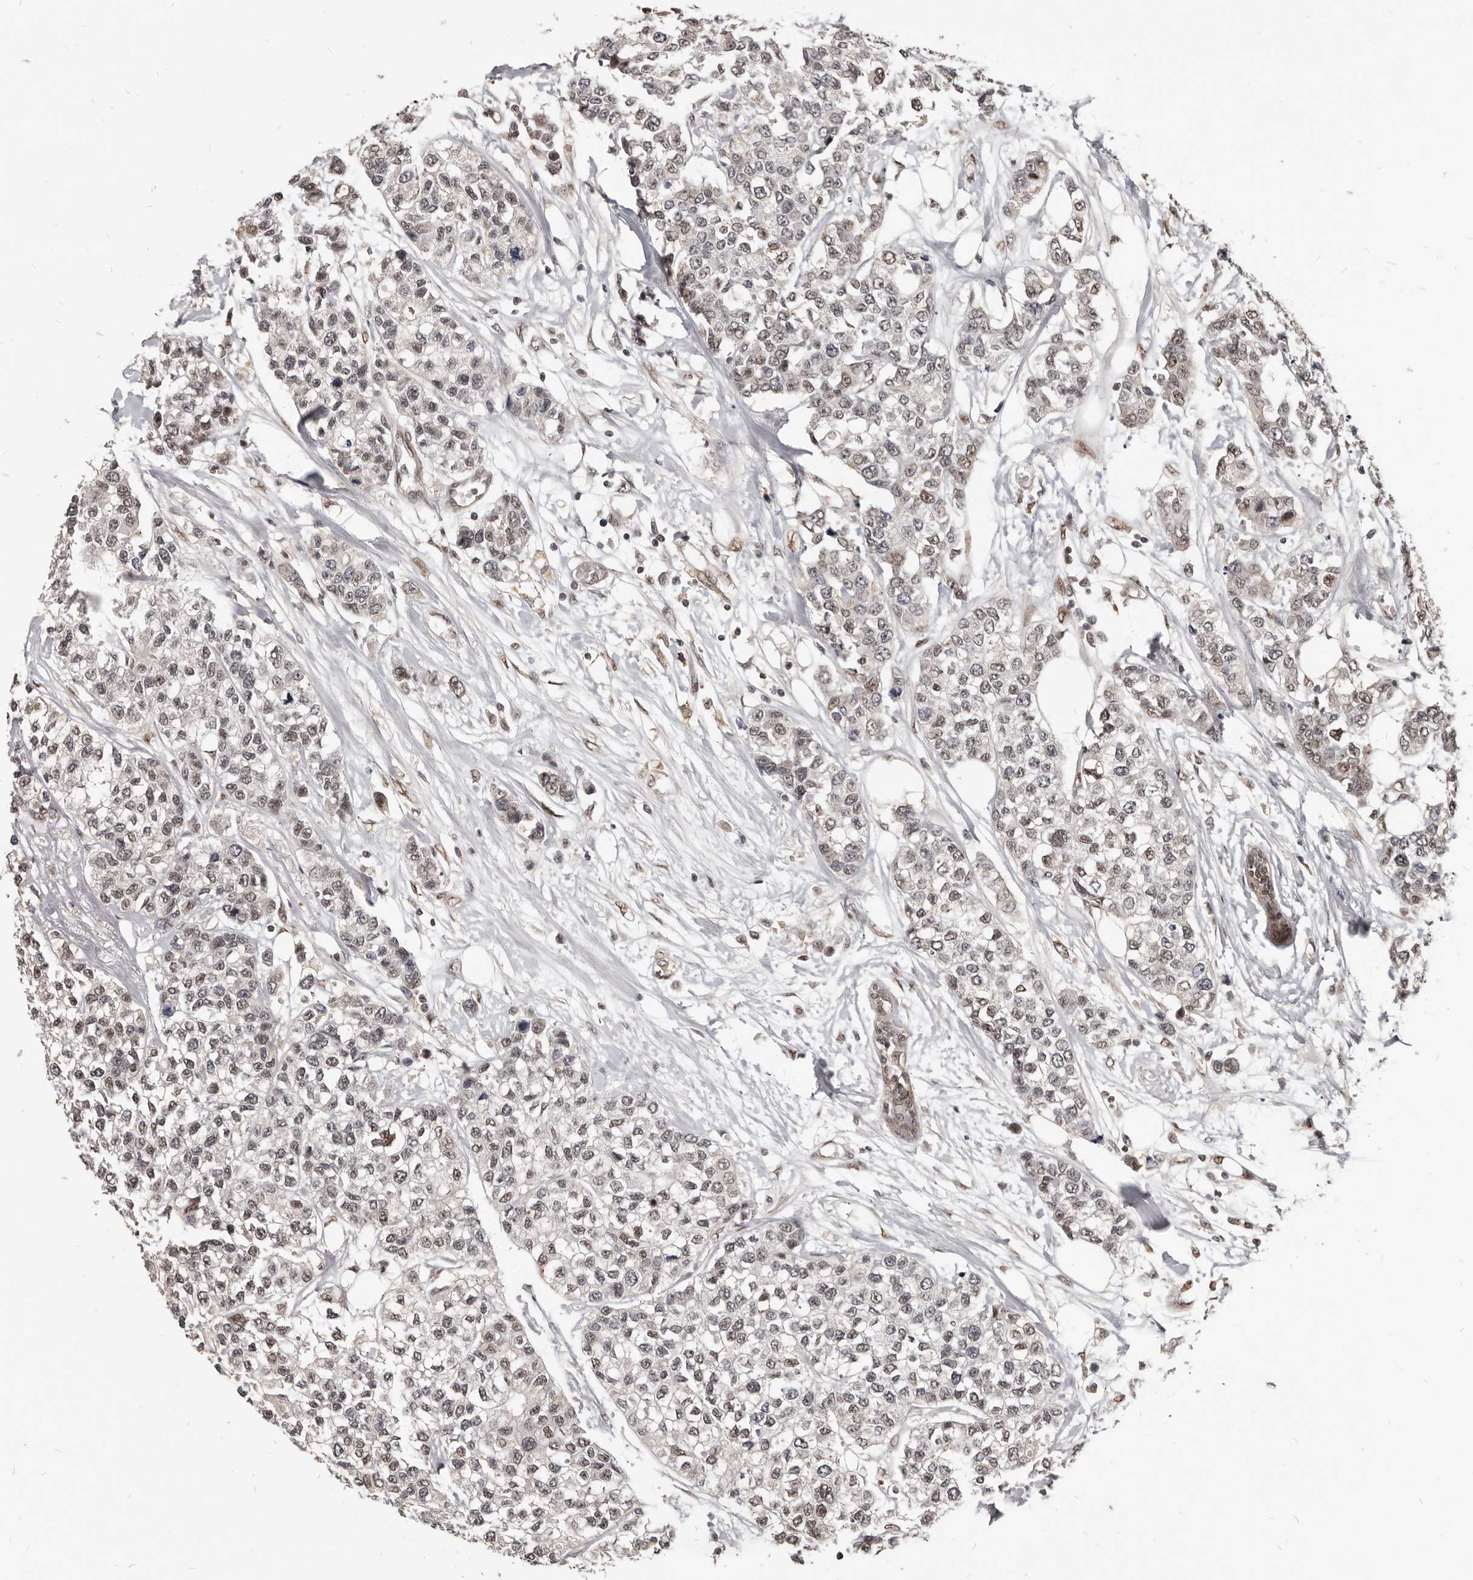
{"staining": {"intensity": "weak", "quantity": "25%-75%", "location": "nuclear"}, "tissue": "breast cancer", "cell_type": "Tumor cells", "image_type": "cancer", "snomed": [{"axis": "morphology", "description": "Duct carcinoma"}, {"axis": "topography", "description": "Breast"}], "caption": "DAB (3,3'-diaminobenzidine) immunohistochemical staining of human infiltrating ductal carcinoma (breast) demonstrates weak nuclear protein positivity in approximately 25%-75% of tumor cells.", "gene": "ATF5", "patient": {"sex": "female", "age": 51}}